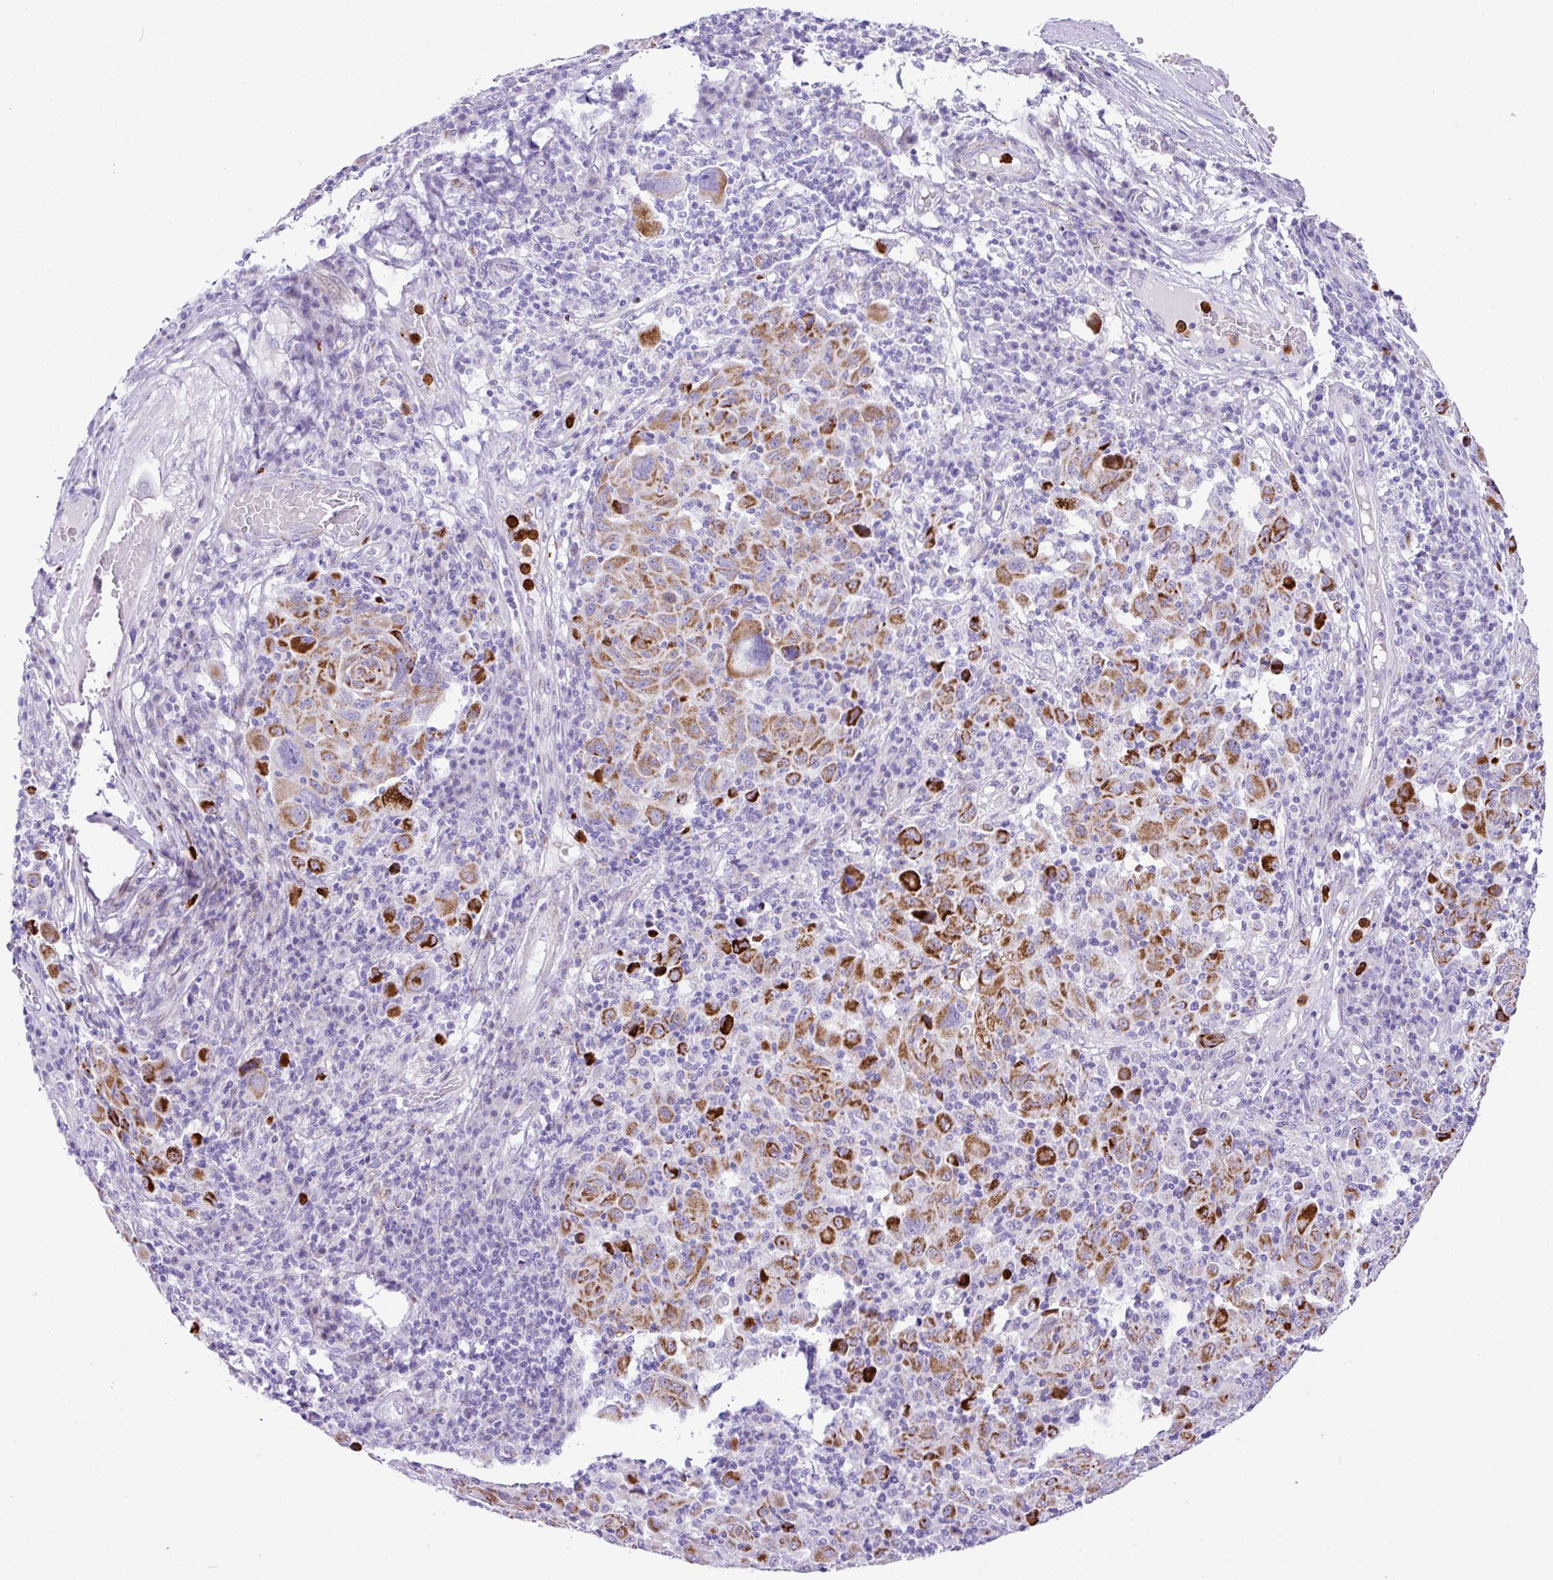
{"staining": {"intensity": "strong", "quantity": "25%-75%", "location": "cytoplasmic/membranous"}, "tissue": "melanoma", "cell_type": "Tumor cells", "image_type": "cancer", "snomed": [{"axis": "morphology", "description": "Malignant melanoma, NOS"}, {"axis": "topography", "description": "Skin"}], "caption": "Melanoma stained for a protein (brown) displays strong cytoplasmic/membranous positive expression in approximately 25%-75% of tumor cells.", "gene": "RCAN2", "patient": {"sex": "male", "age": 53}}